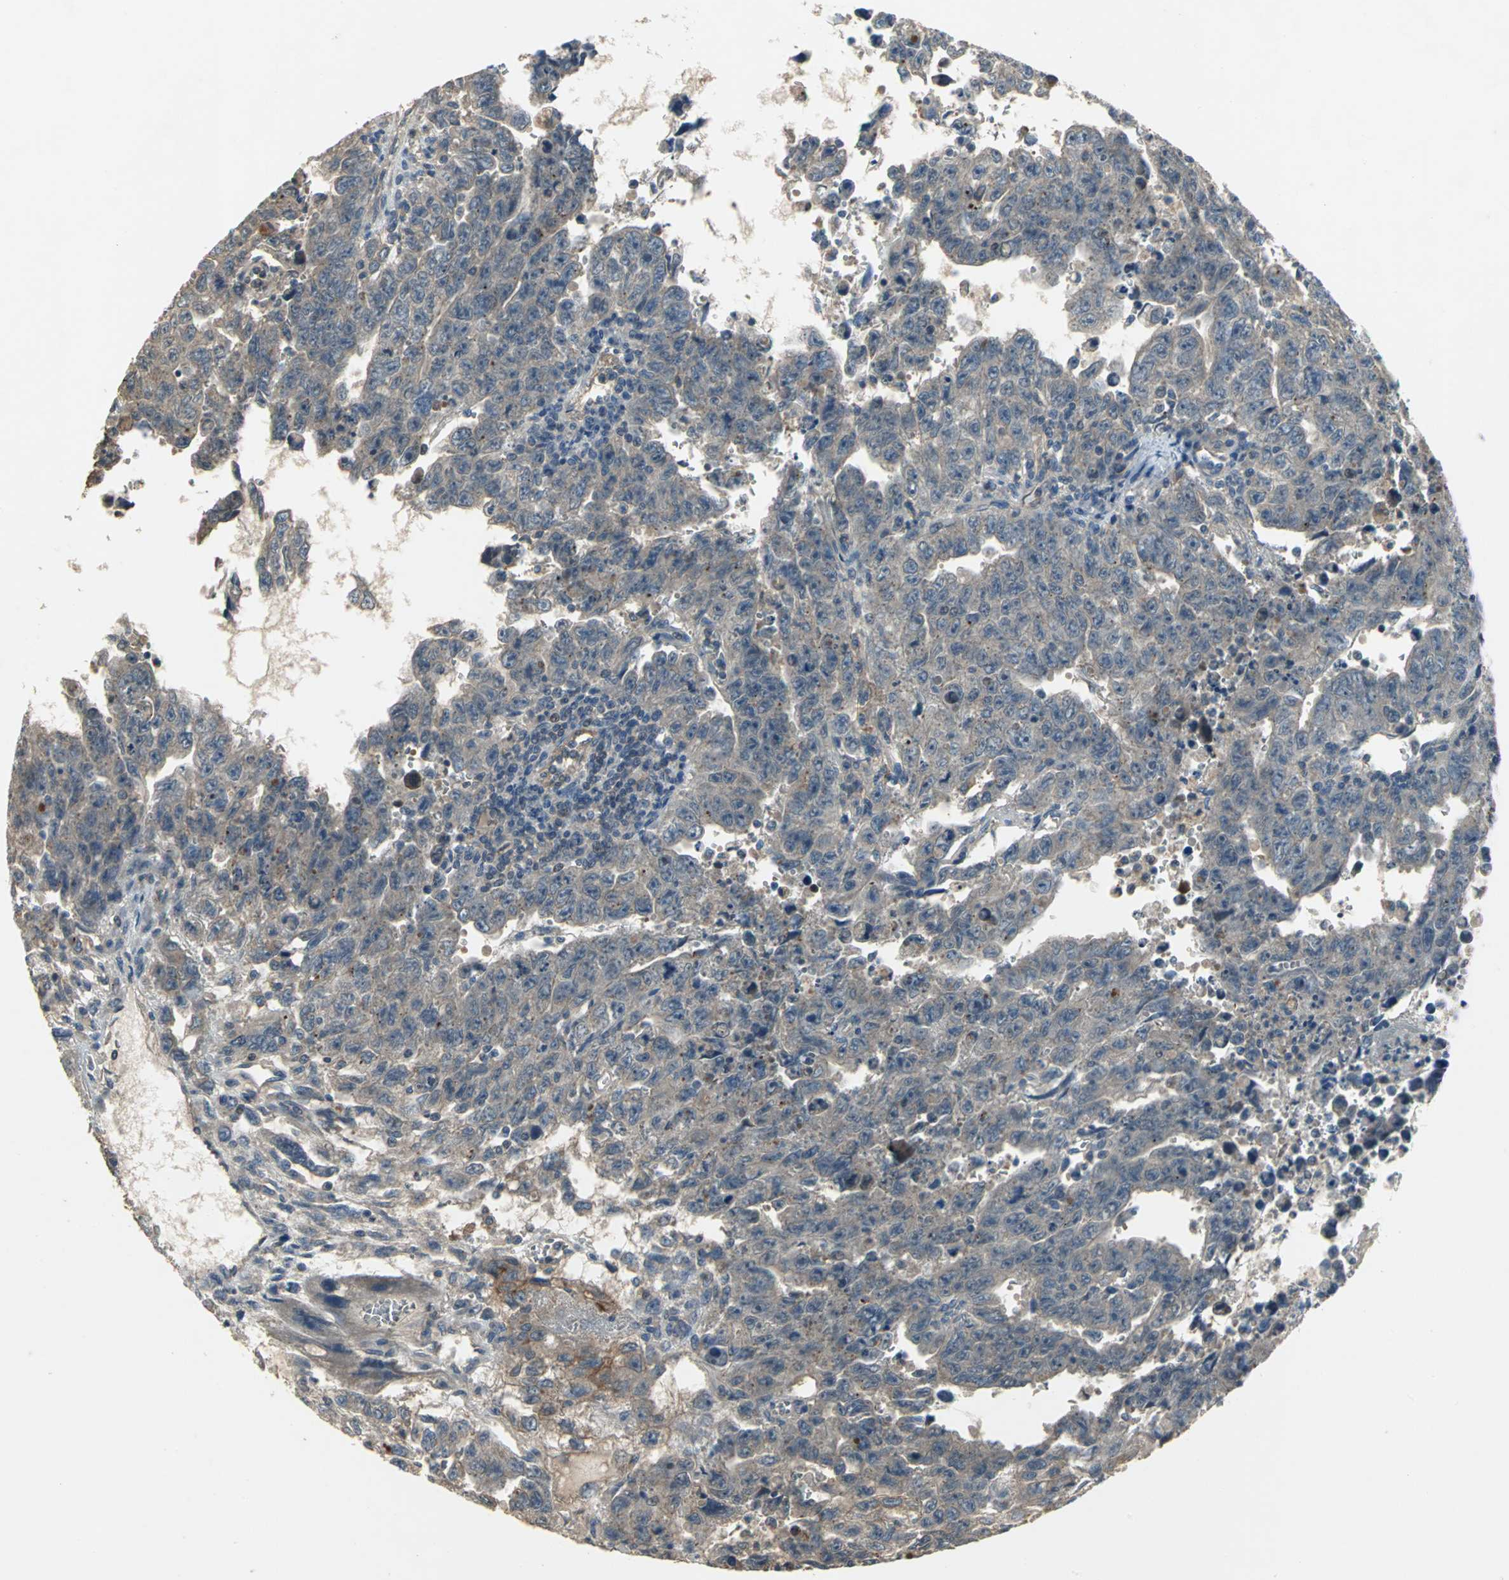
{"staining": {"intensity": "weak", "quantity": ">75%", "location": "cytoplasmic/membranous"}, "tissue": "testis cancer", "cell_type": "Tumor cells", "image_type": "cancer", "snomed": [{"axis": "morphology", "description": "Carcinoma, Embryonal, NOS"}, {"axis": "topography", "description": "Testis"}], "caption": "Immunohistochemical staining of testis cancer reveals weak cytoplasmic/membranous protein positivity in about >75% of tumor cells.", "gene": "MET", "patient": {"sex": "male", "age": 28}}